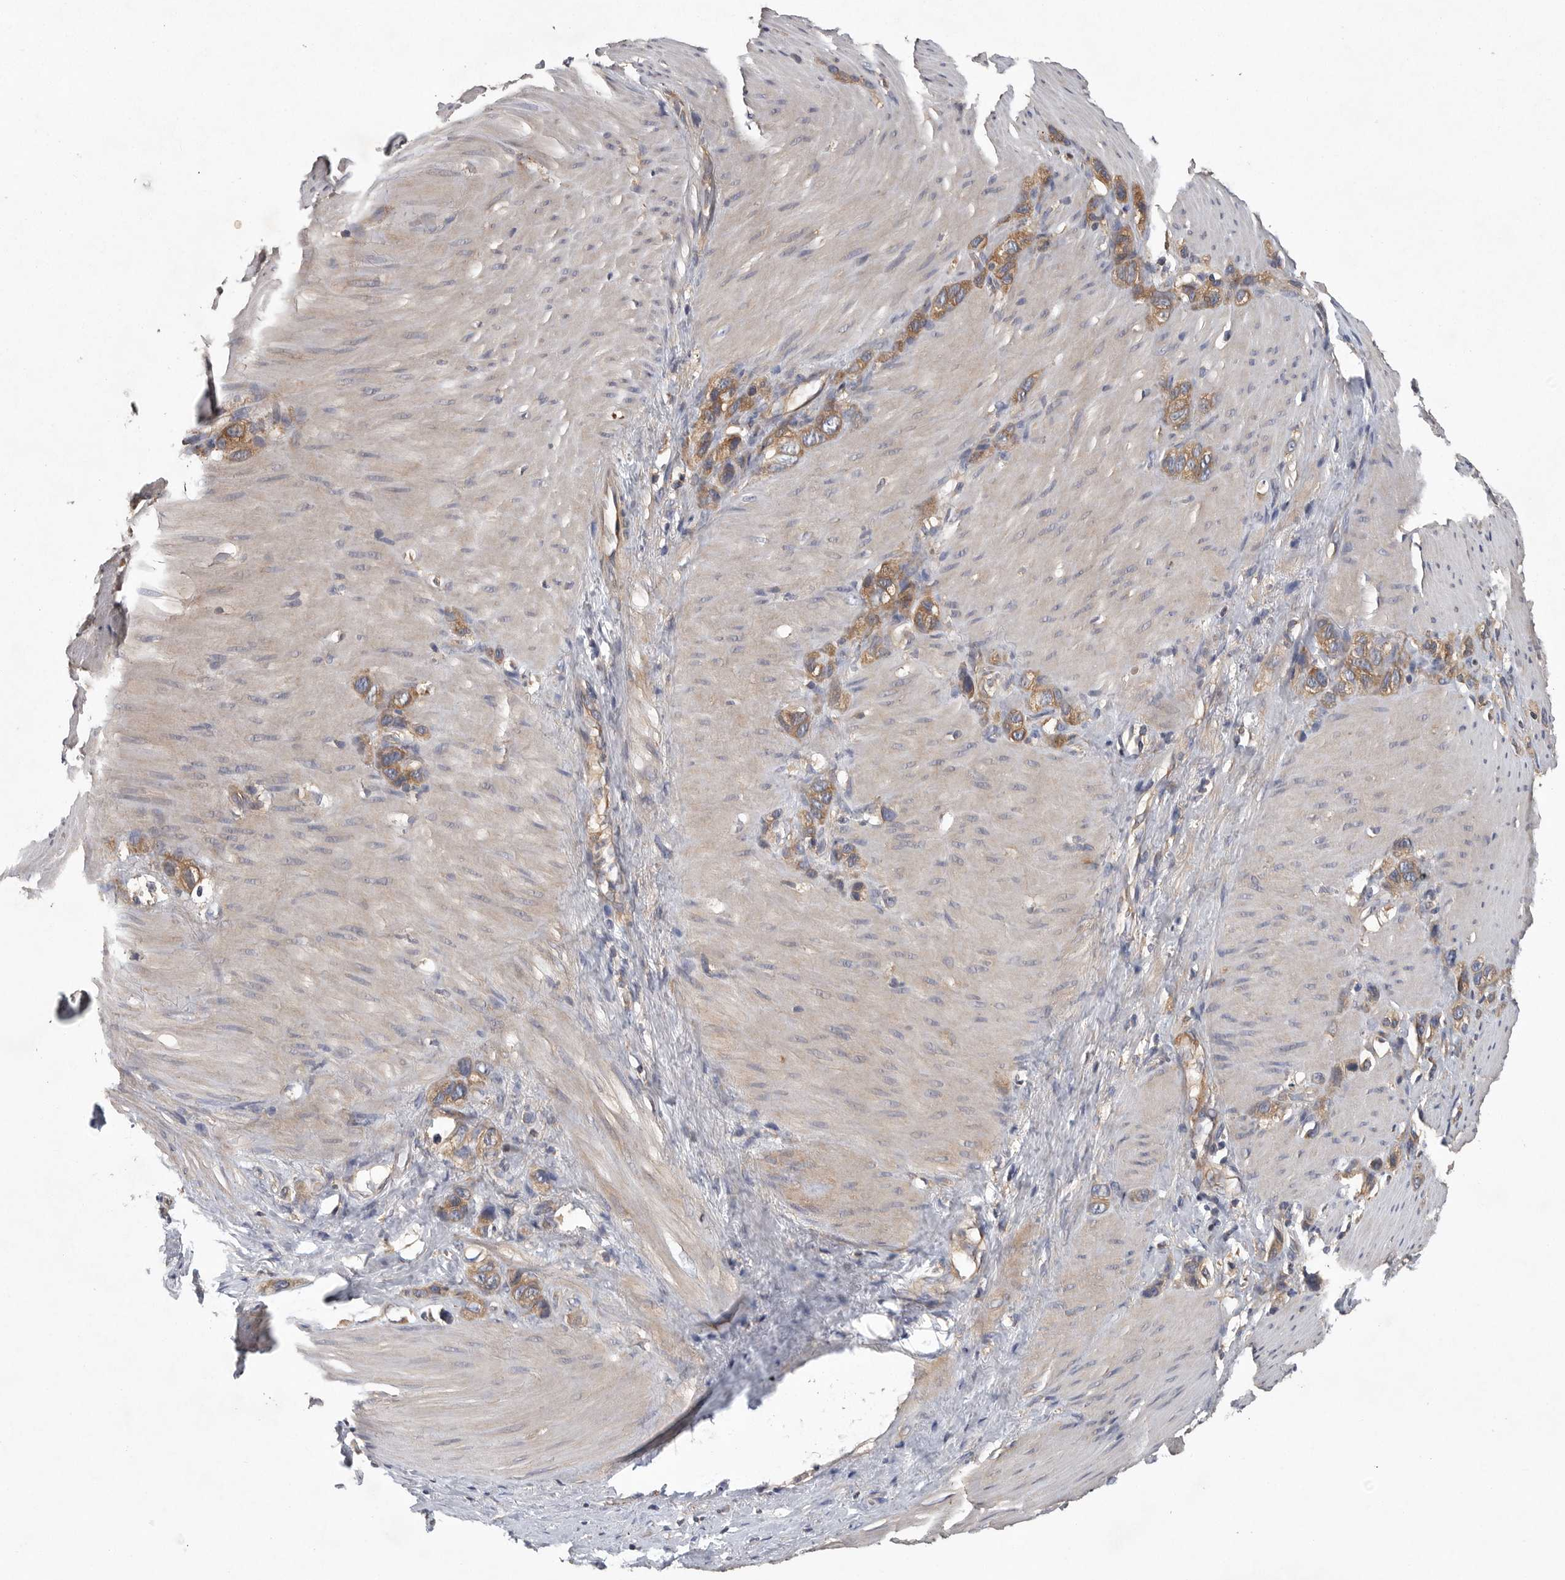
{"staining": {"intensity": "moderate", "quantity": ">75%", "location": "cytoplasmic/membranous"}, "tissue": "stomach cancer", "cell_type": "Tumor cells", "image_type": "cancer", "snomed": [{"axis": "morphology", "description": "Normal tissue, NOS"}, {"axis": "morphology", "description": "Adenocarcinoma, NOS"}, {"axis": "morphology", "description": "Adenocarcinoma, High grade"}, {"axis": "topography", "description": "Stomach, upper"}, {"axis": "topography", "description": "Stomach"}], "caption": "Immunohistochemical staining of human stomach high-grade adenocarcinoma shows moderate cytoplasmic/membranous protein staining in about >75% of tumor cells.", "gene": "OXR1", "patient": {"sex": "female", "age": 65}}